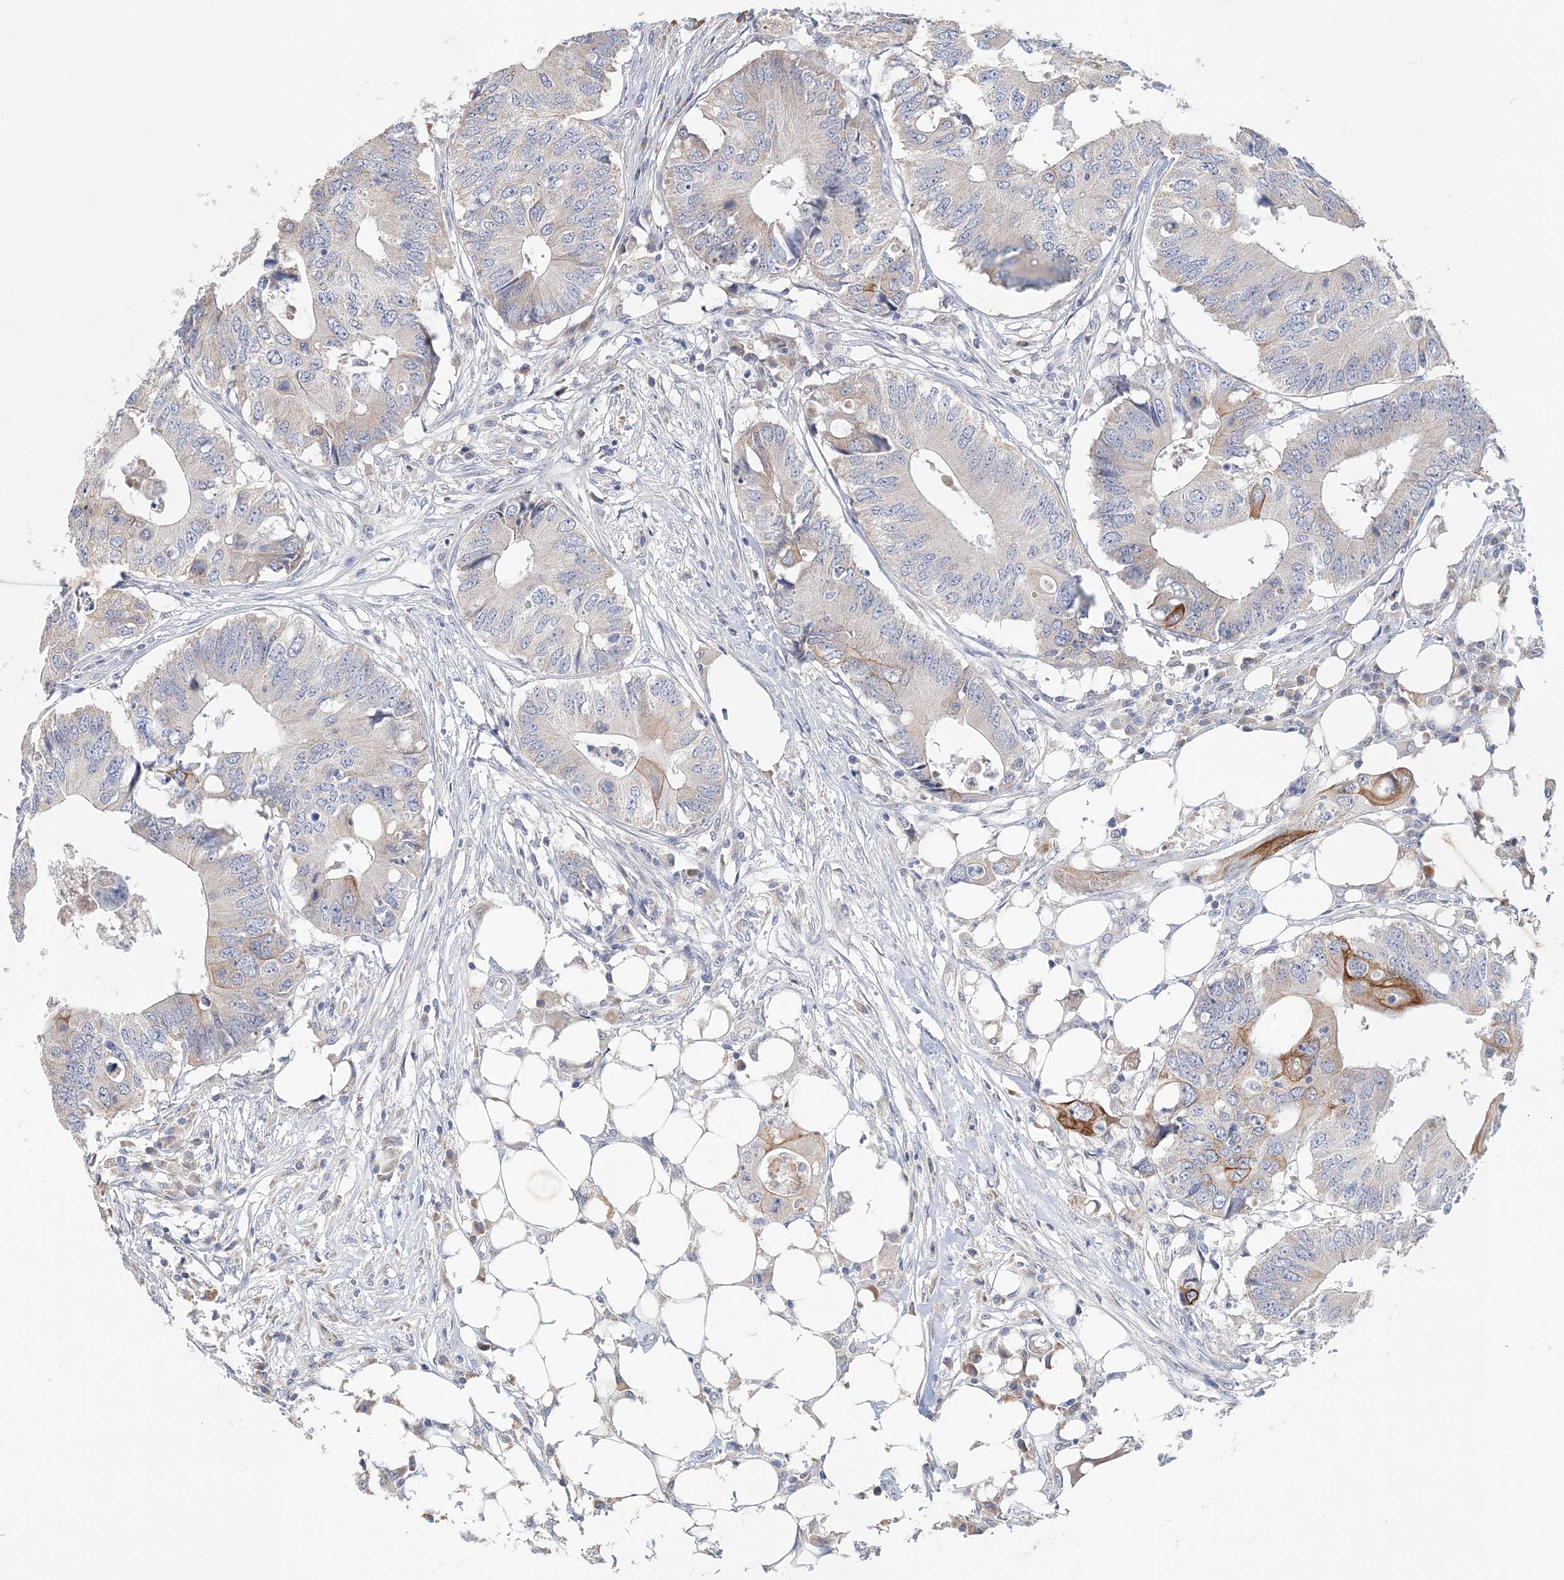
{"staining": {"intensity": "moderate", "quantity": "<25%", "location": "cytoplasmic/membranous"}, "tissue": "colorectal cancer", "cell_type": "Tumor cells", "image_type": "cancer", "snomed": [{"axis": "morphology", "description": "Adenocarcinoma, NOS"}, {"axis": "topography", "description": "Colon"}], "caption": "DAB immunohistochemical staining of human colorectal cancer (adenocarcinoma) shows moderate cytoplasmic/membranous protein expression in approximately <25% of tumor cells. The staining was performed using DAB (3,3'-diaminobenzidine), with brown indicating positive protein expression. Nuclei are stained blue with hematoxylin.", "gene": "LRRIQ4", "patient": {"sex": "male", "age": 71}}